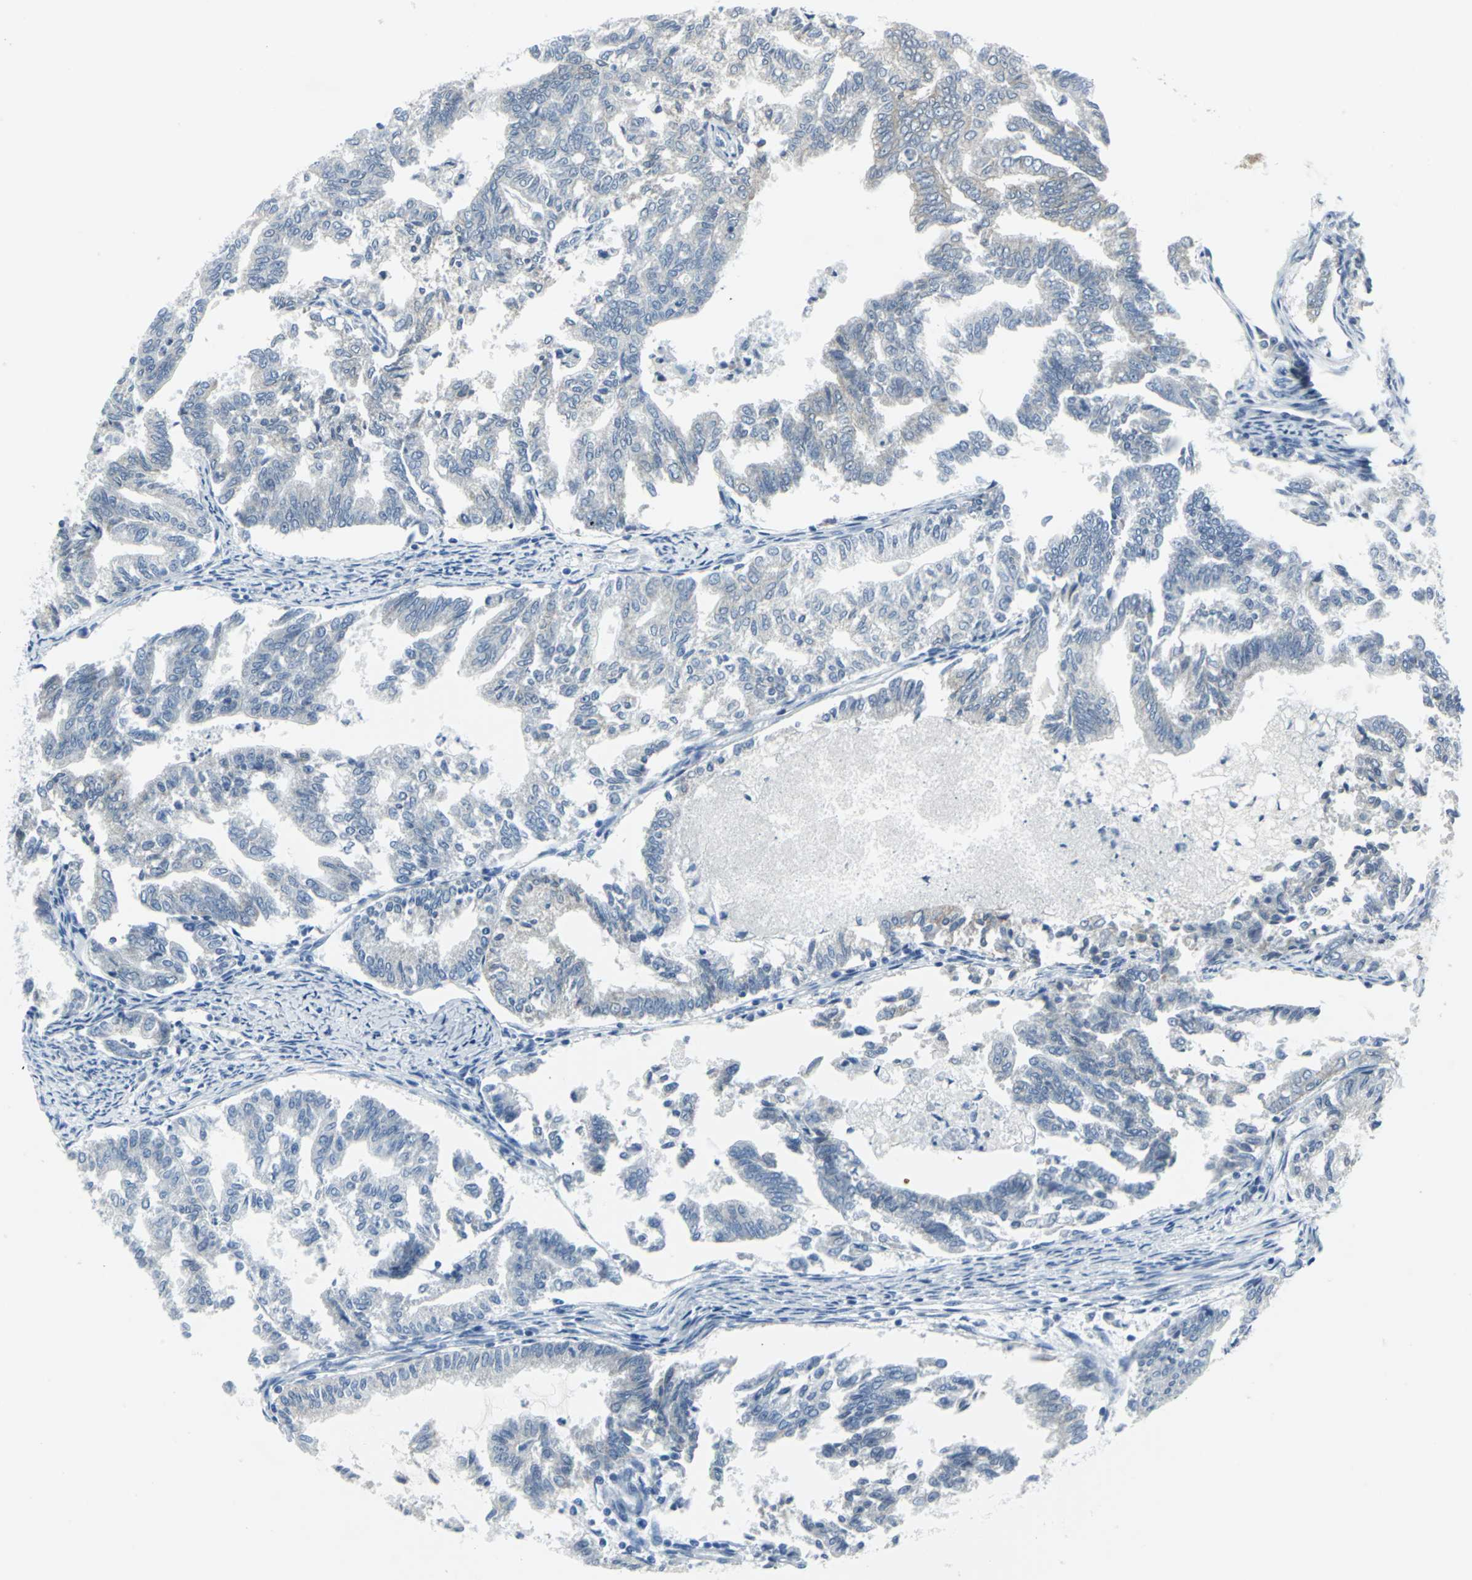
{"staining": {"intensity": "negative", "quantity": "none", "location": "none"}, "tissue": "endometrial cancer", "cell_type": "Tumor cells", "image_type": "cancer", "snomed": [{"axis": "morphology", "description": "Adenocarcinoma, NOS"}, {"axis": "topography", "description": "Endometrium"}], "caption": "High magnification brightfield microscopy of adenocarcinoma (endometrial) stained with DAB (3,3'-diaminobenzidine) (brown) and counterstained with hematoxylin (blue): tumor cells show no significant positivity.", "gene": "CYB5A", "patient": {"sex": "female", "age": 79}}